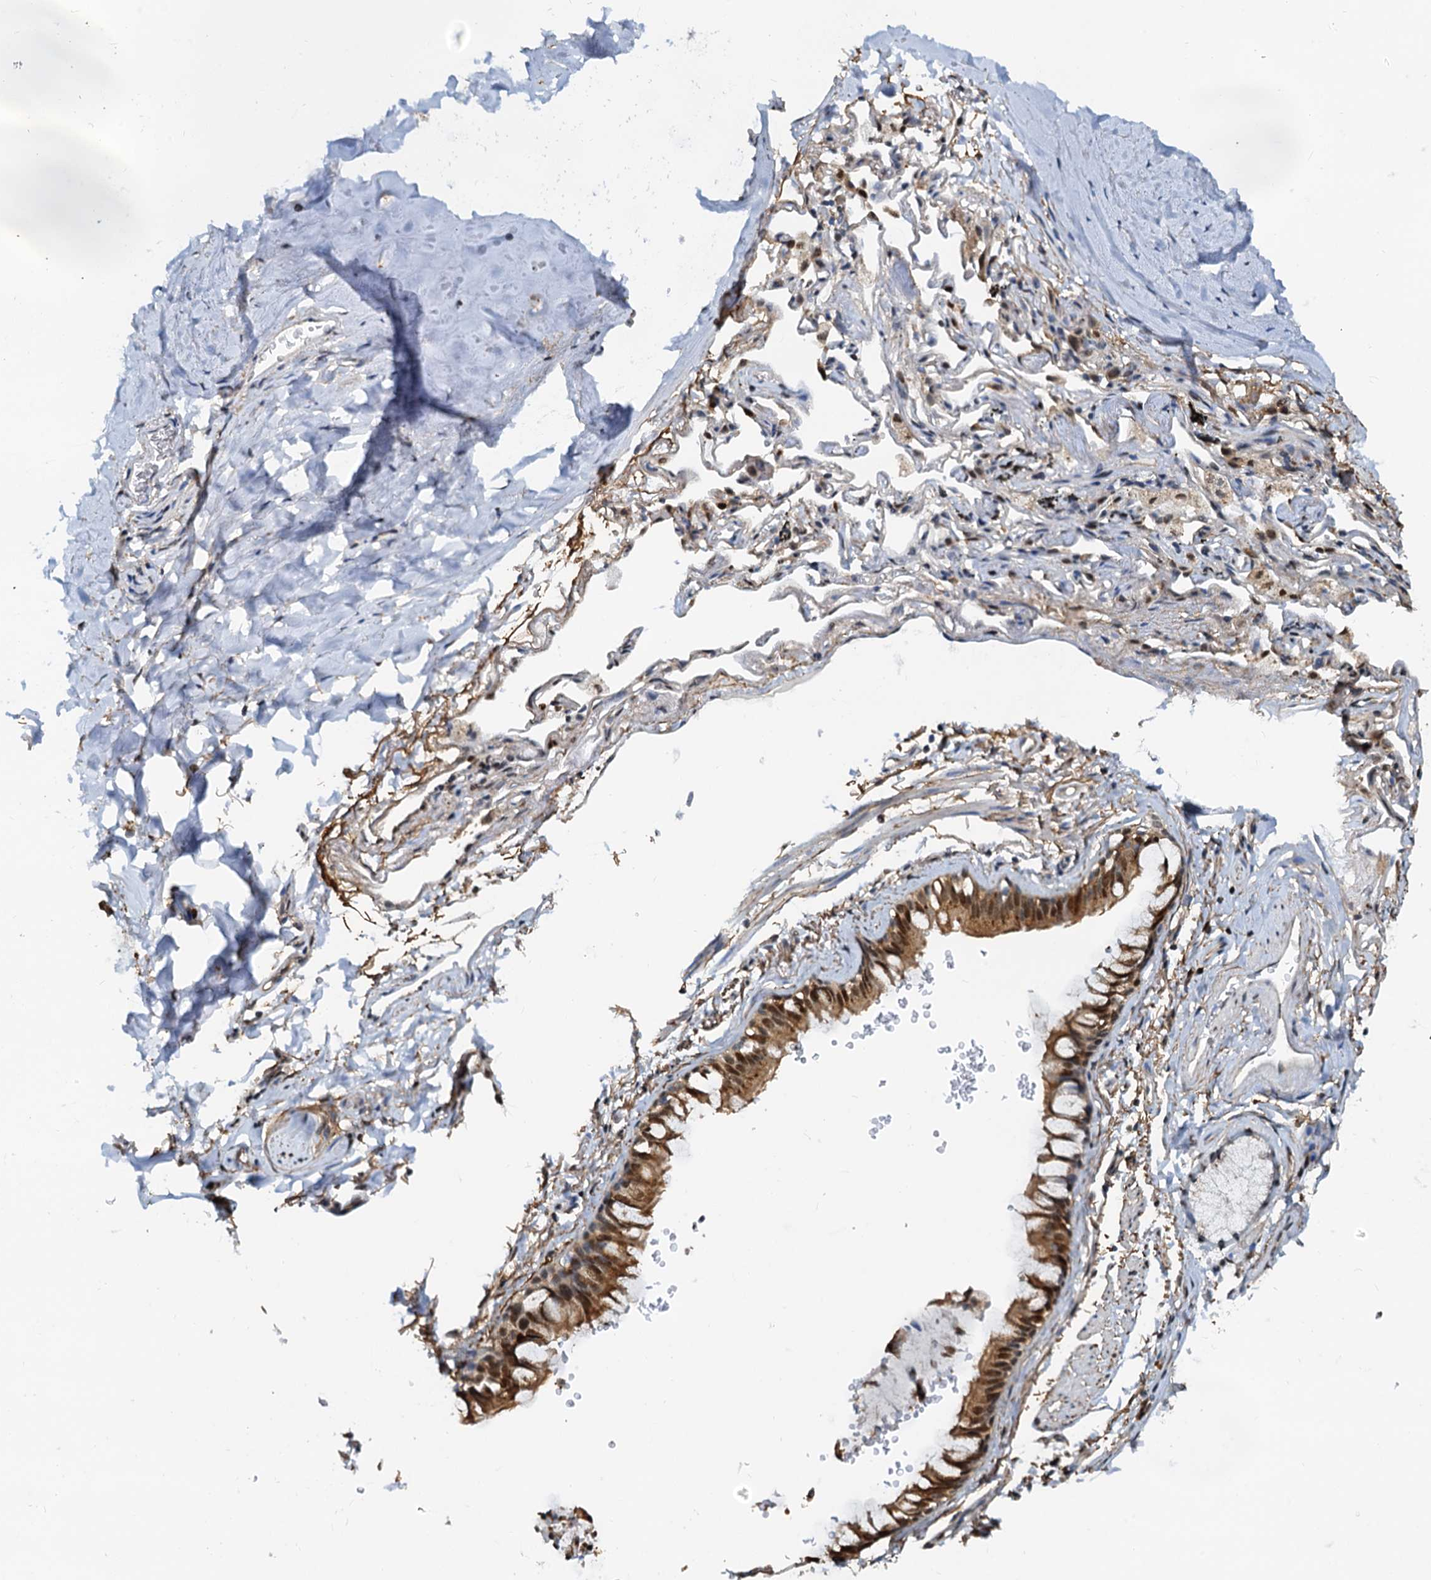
{"staining": {"intensity": "negative", "quantity": "none", "location": "none"}, "tissue": "adipose tissue", "cell_type": "Adipocytes", "image_type": "normal", "snomed": [{"axis": "morphology", "description": "Normal tissue, NOS"}, {"axis": "topography", "description": "Lymph node"}, {"axis": "topography", "description": "Bronchus"}], "caption": "DAB (3,3'-diaminobenzidine) immunohistochemical staining of normal human adipose tissue shows no significant expression in adipocytes. The staining is performed using DAB brown chromogen with nuclei counter-stained in using hematoxylin.", "gene": "PTGES3", "patient": {"sex": "male", "age": 63}}